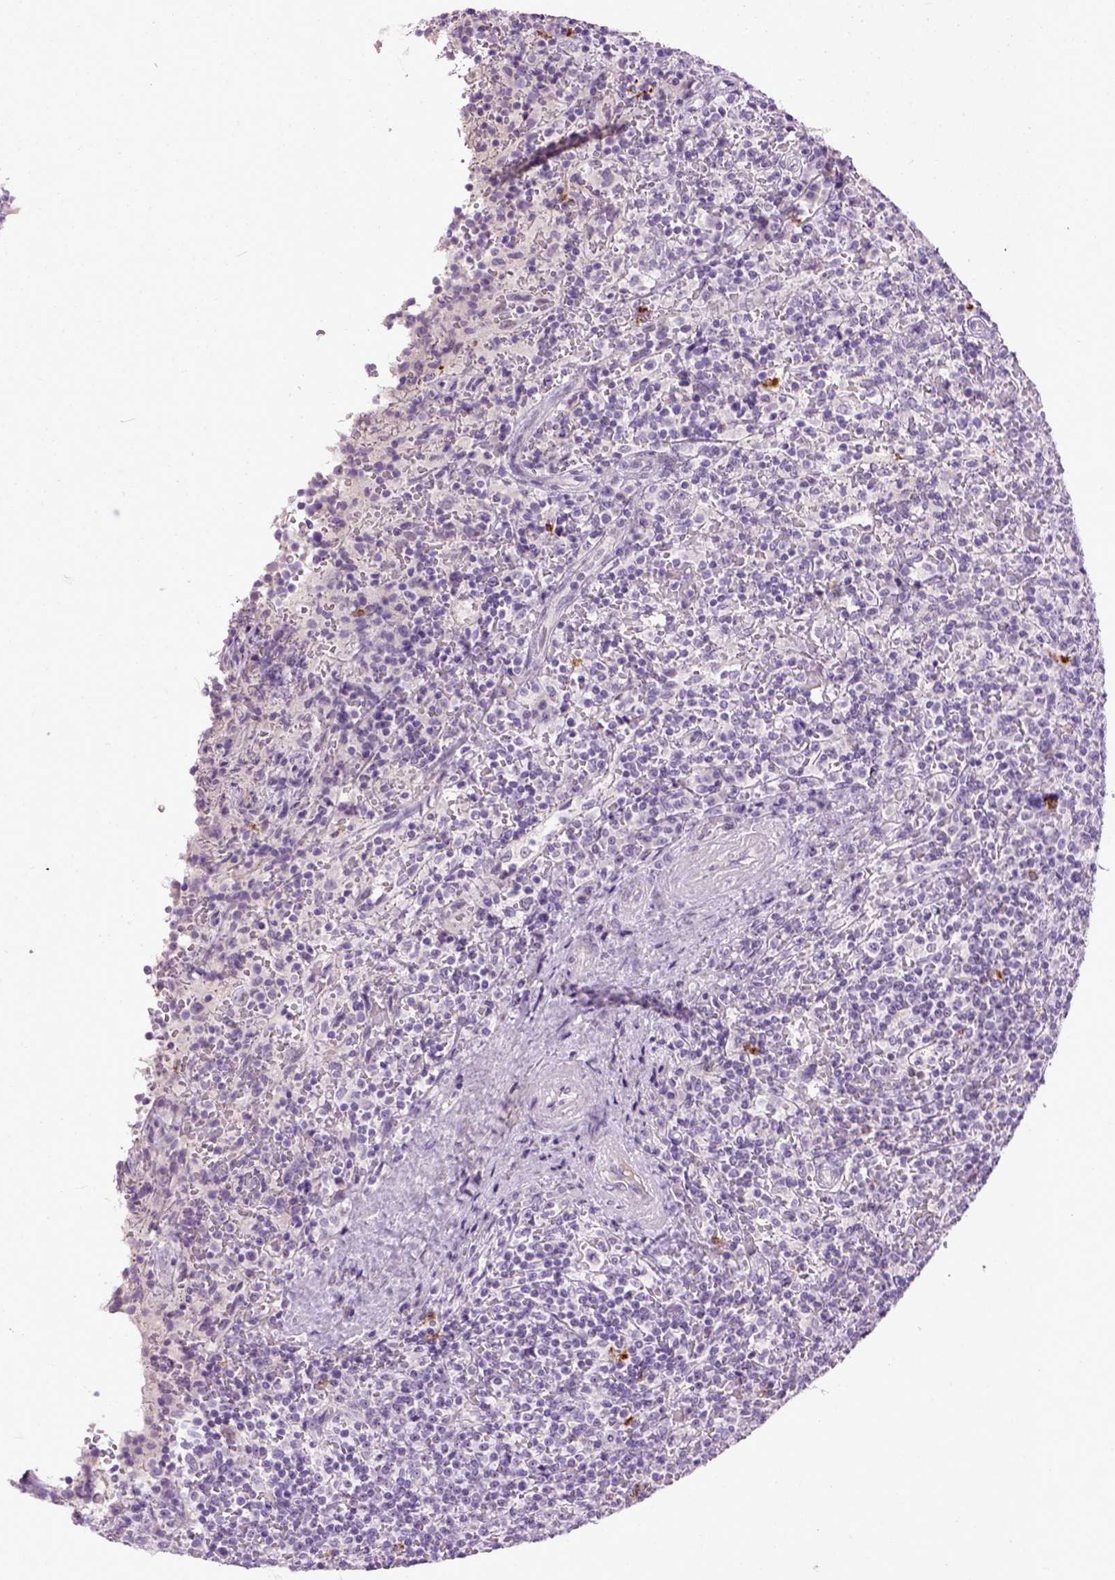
{"staining": {"intensity": "negative", "quantity": "none", "location": "none"}, "tissue": "lymphoma", "cell_type": "Tumor cells", "image_type": "cancer", "snomed": [{"axis": "morphology", "description": "Malignant lymphoma, non-Hodgkin's type, Low grade"}, {"axis": "topography", "description": "Spleen"}], "caption": "This is an IHC photomicrograph of human malignant lymphoma, non-Hodgkin's type (low-grade). There is no staining in tumor cells.", "gene": "MAPT", "patient": {"sex": "male", "age": 62}}